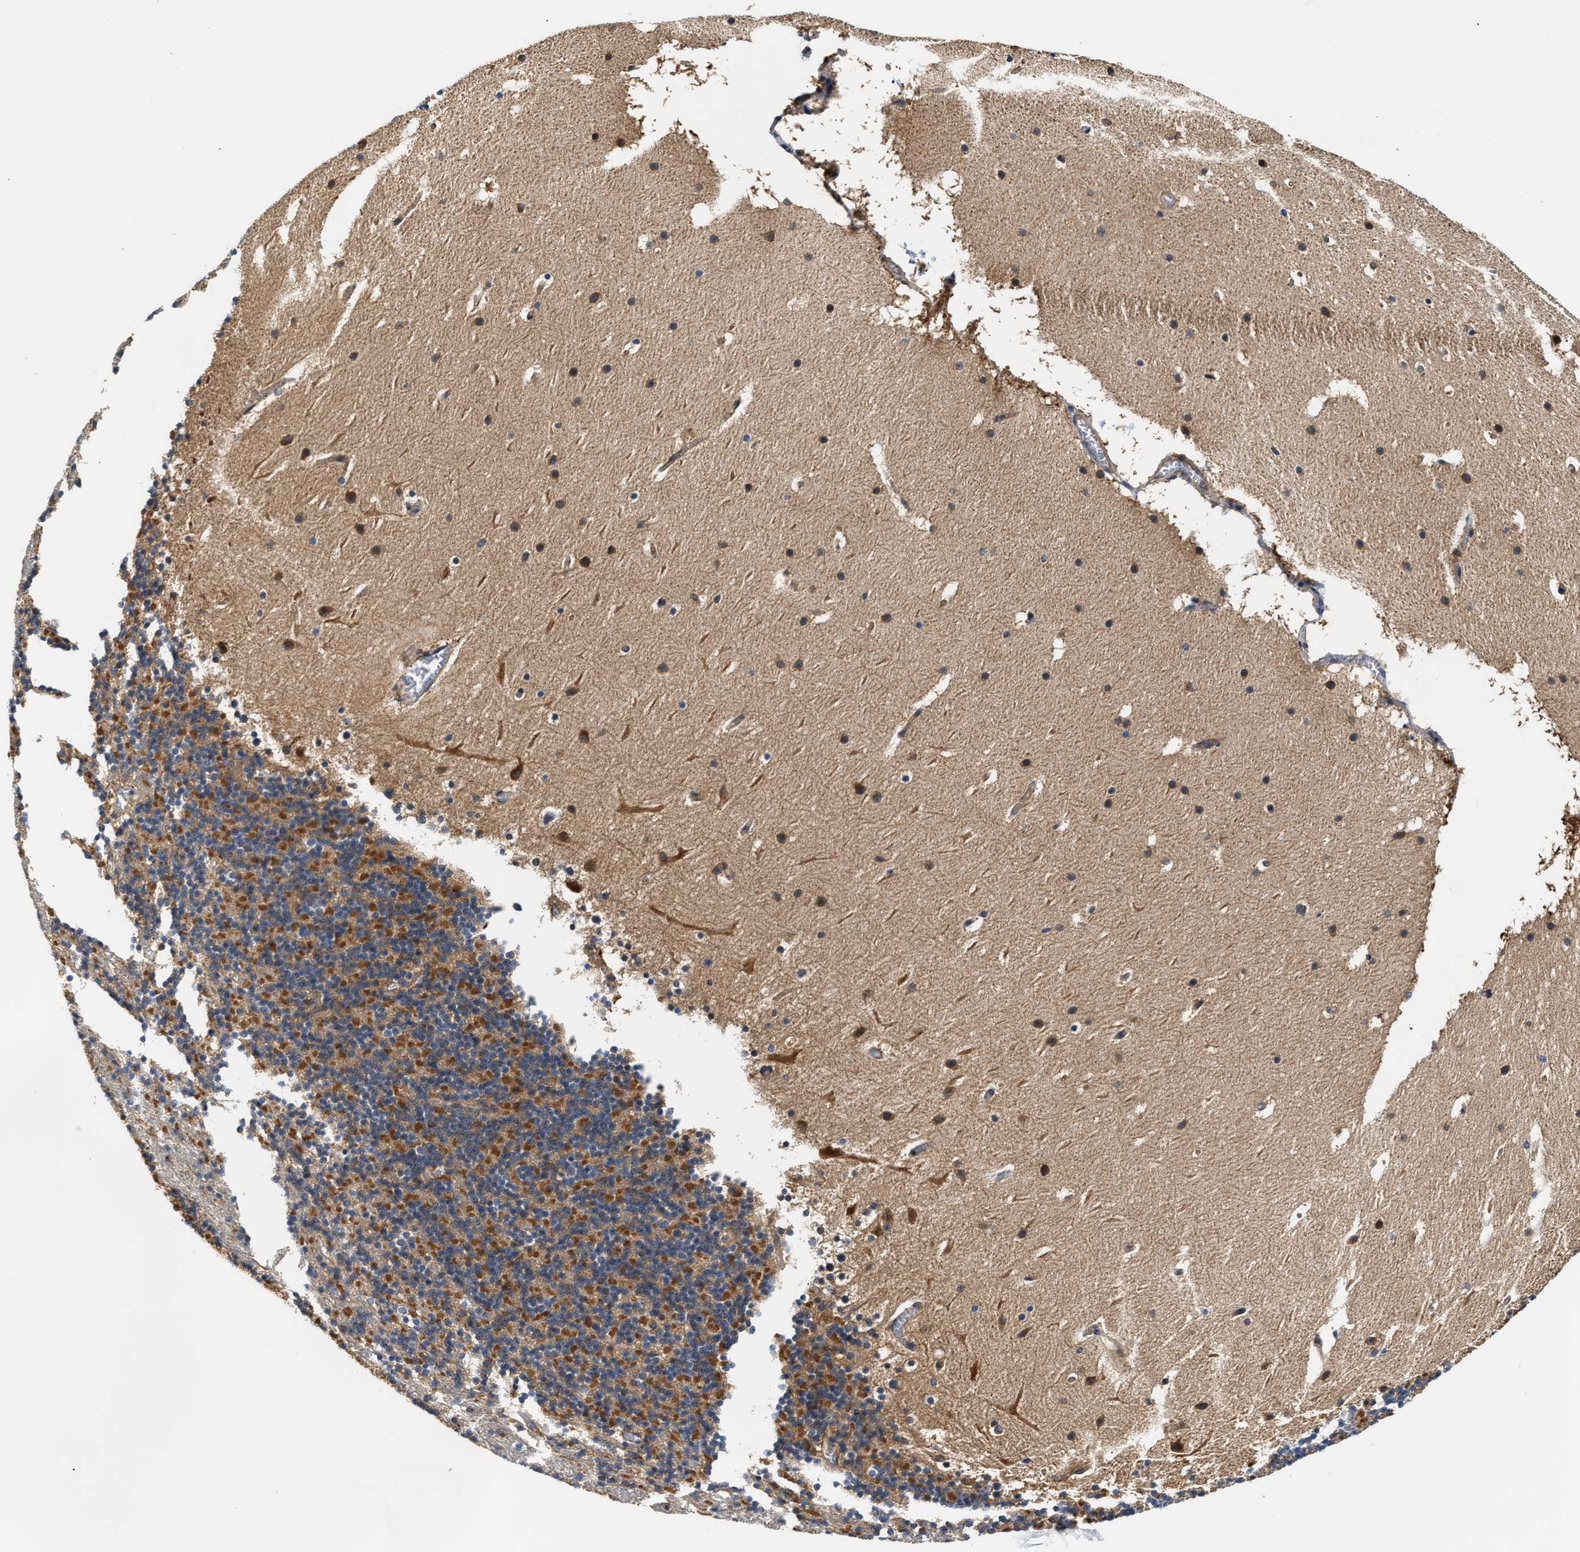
{"staining": {"intensity": "strong", "quantity": "25%-75%", "location": "cytoplasmic/membranous"}, "tissue": "cerebellum", "cell_type": "Cells in granular layer", "image_type": "normal", "snomed": [{"axis": "morphology", "description": "Normal tissue, NOS"}, {"axis": "topography", "description": "Cerebellum"}], "caption": "DAB immunohistochemical staining of unremarkable human cerebellum exhibits strong cytoplasmic/membranous protein positivity in about 25%-75% of cells in granular layer.", "gene": "TEX2", "patient": {"sex": "male", "age": 45}}